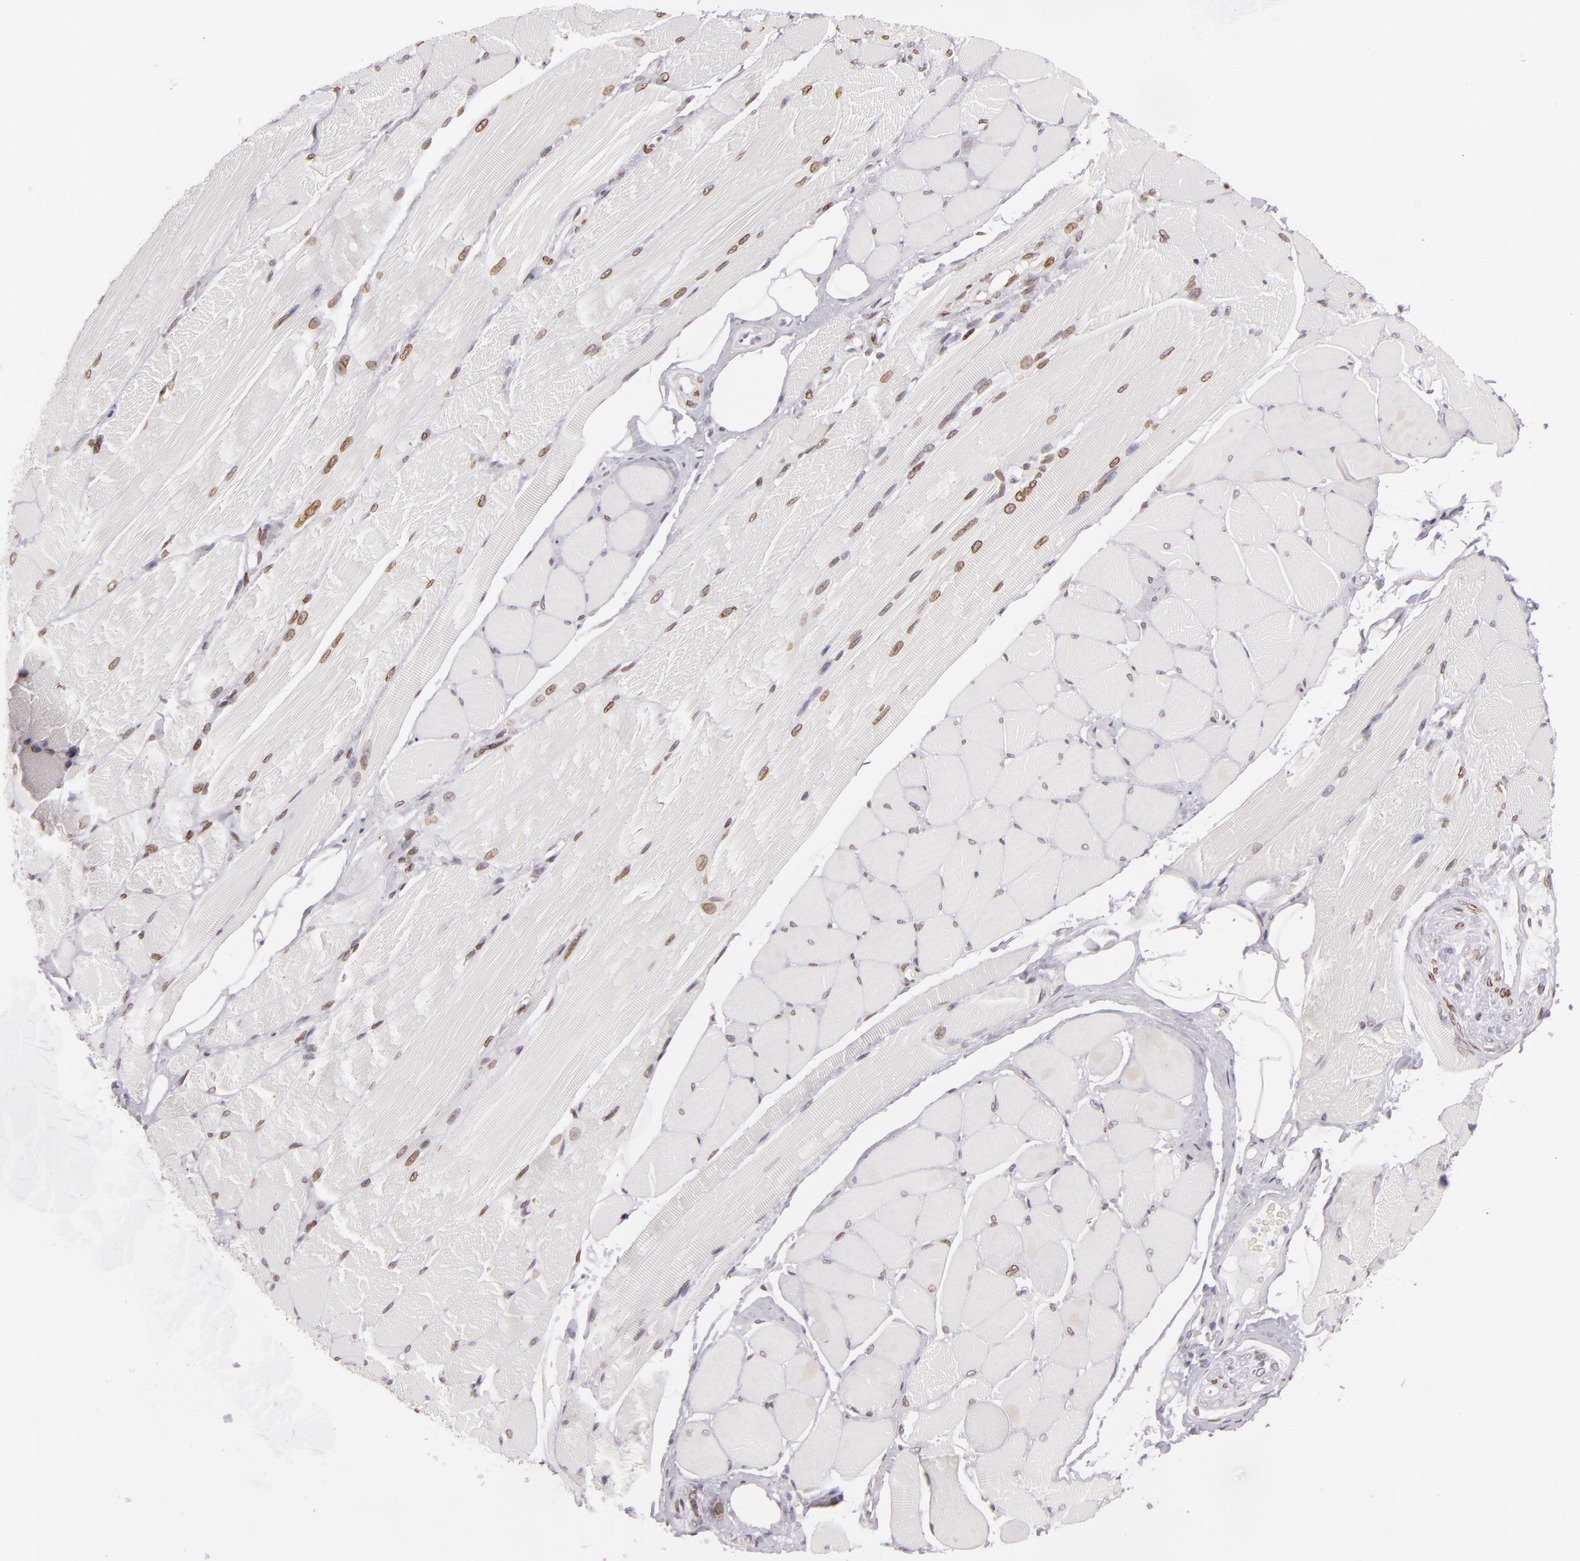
{"staining": {"intensity": "negative", "quantity": "none", "location": "none"}, "tissue": "adipose tissue", "cell_type": "Adipocytes", "image_type": "normal", "snomed": [{"axis": "morphology", "description": "Normal tissue, NOS"}, {"axis": "topography", "description": "Skeletal muscle"}, {"axis": "topography", "description": "Peripheral nerve tissue"}], "caption": "High magnification brightfield microscopy of unremarkable adipose tissue stained with DAB (3,3'-diaminobenzidine) (brown) and counterstained with hematoxylin (blue): adipocytes show no significant expression.", "gene": "EMD", "patient": {"sex": "female", "age": 84}}